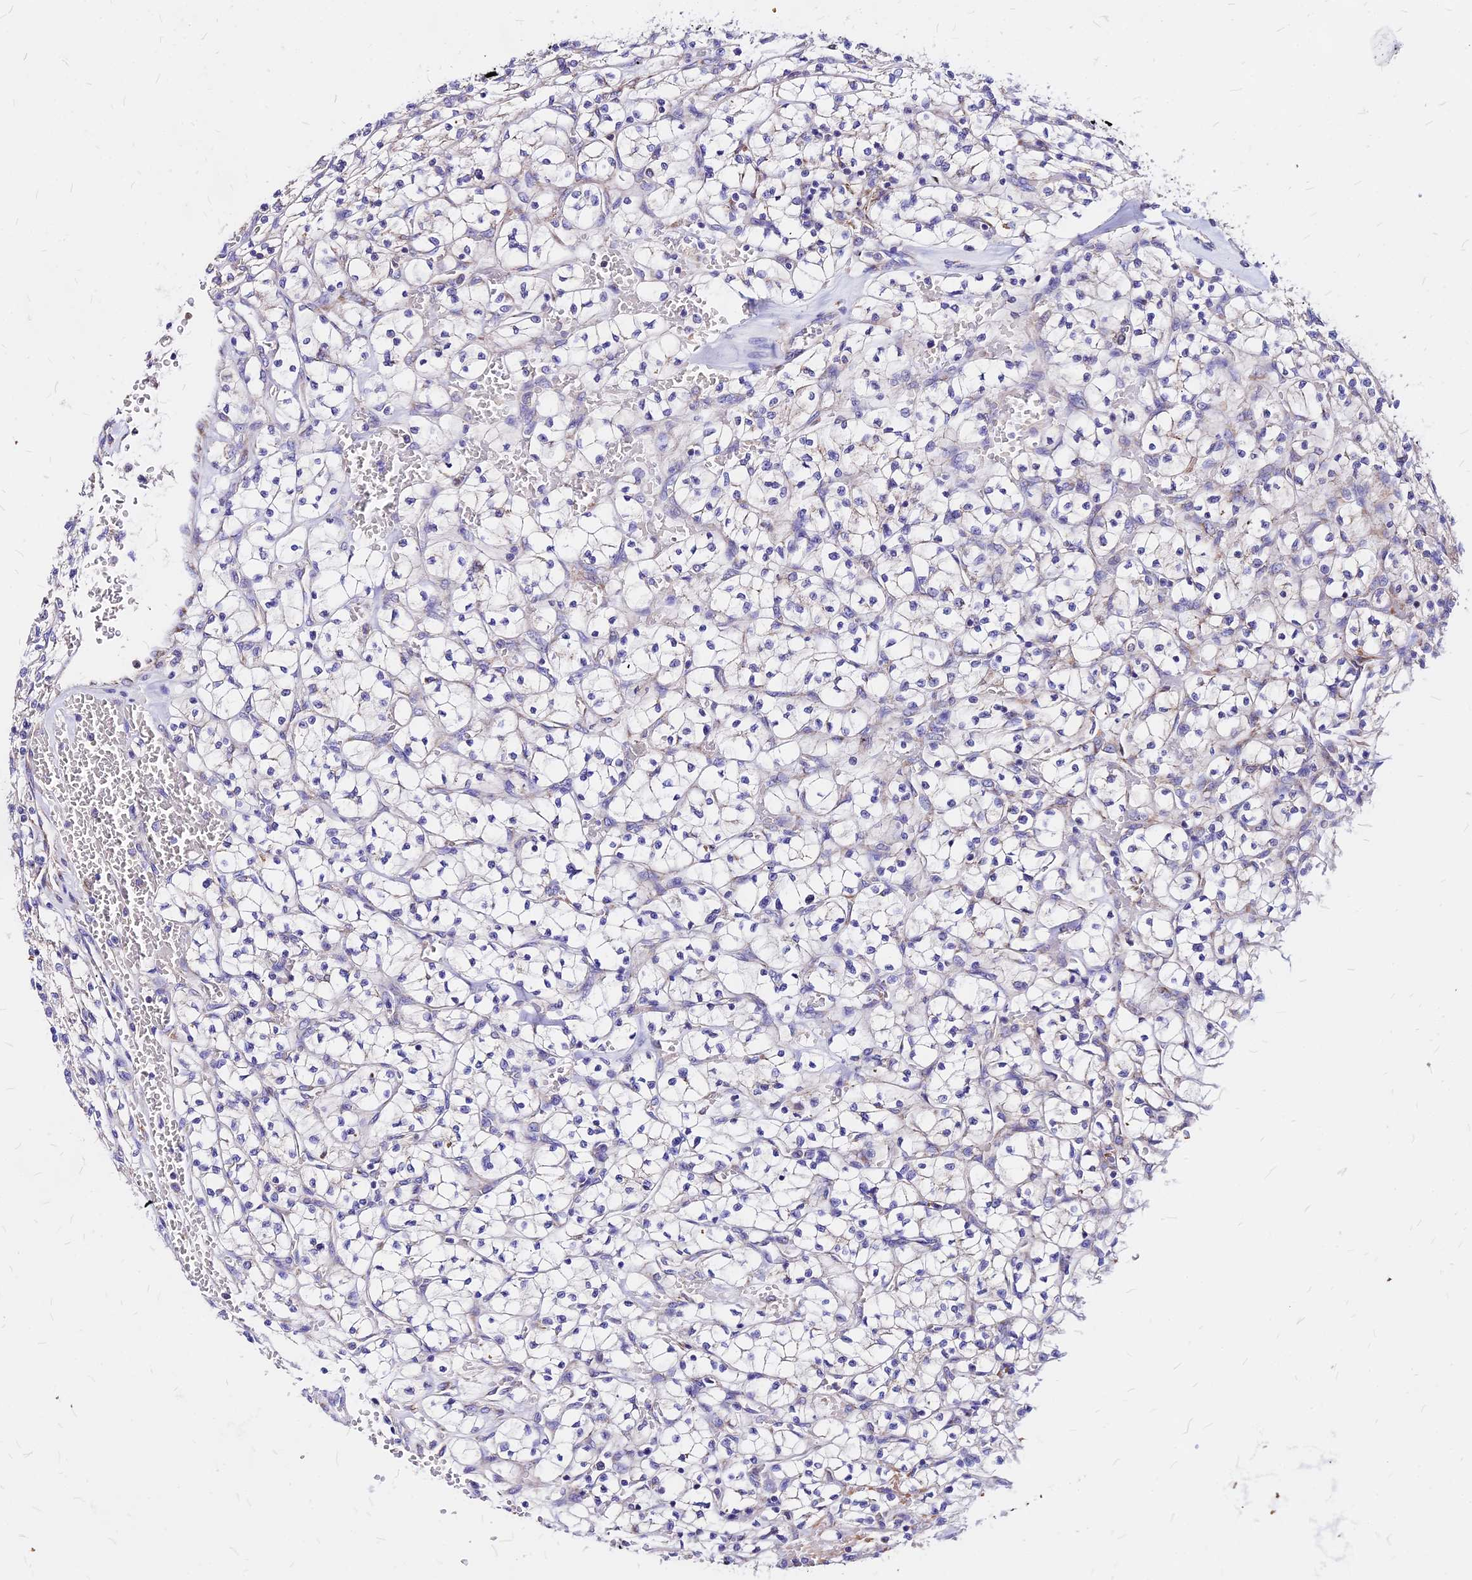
{"staining": {"intensity": "negative", "quantity": "none", "location": "none"}, "tissue": "renal cancer", "cell_type": "Tumor cells", "image_type": "cancer", "snomed": [{"axis": "morphology", "description": "Adenocarcinoma, NOS"}, {"axis": "topography", "description": "Kidney"}], "caption": "Tumor cells show no significant positivity in renal adenocarcinoma. (DAB (3,3'-diaminobenzidine) immunohistochemistry, high magnification).", "gene": "MRPL3", "patient": {"sex": "female", "age": 64}}